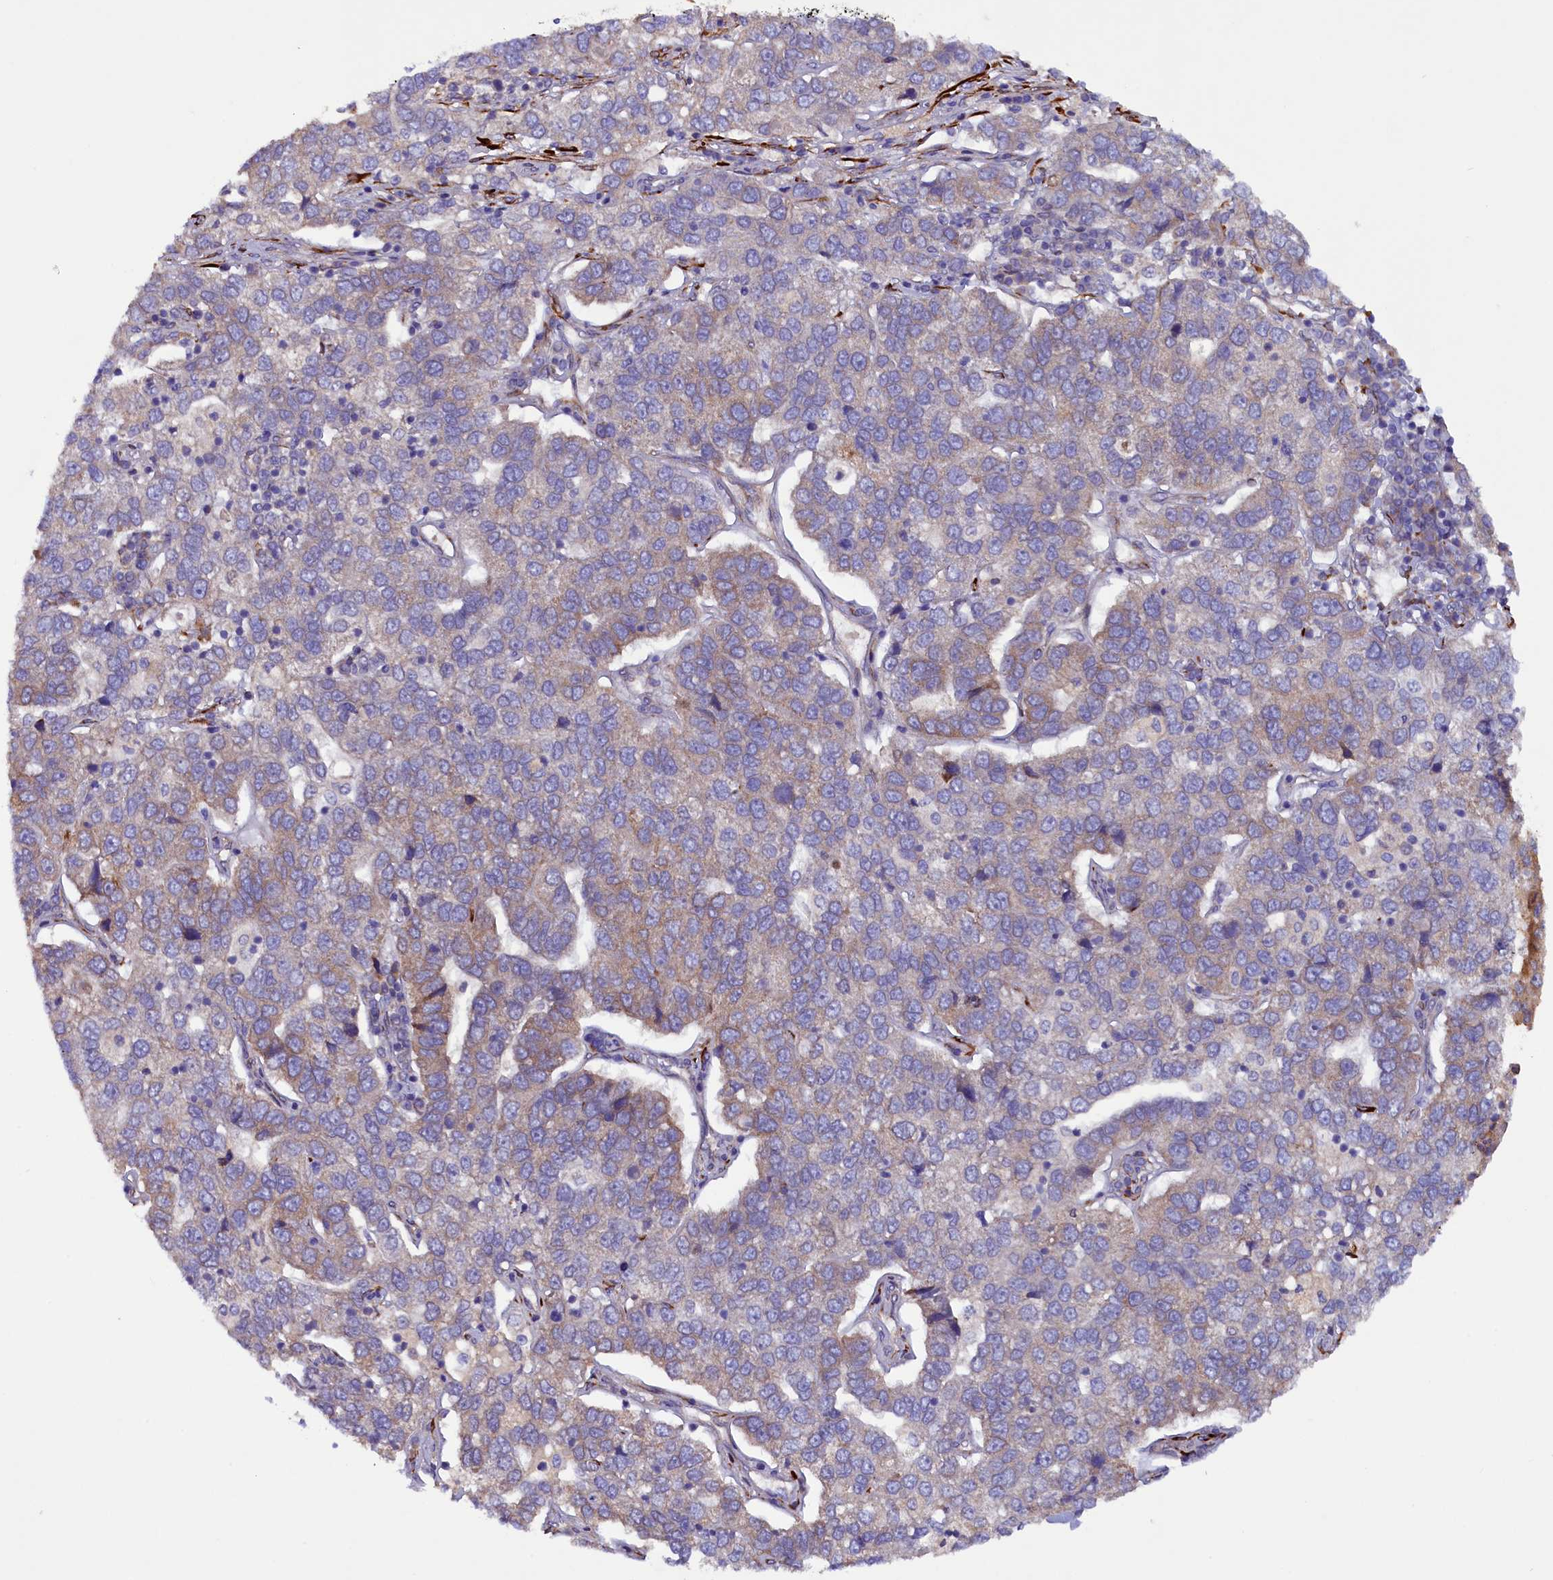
{"staining": {"intensity": "moderate", "quantity": "<25%", "location": "cytoplasmic/membranous"}, "tissue": "pancreatic cancer", "cell_type": "Tumor cells", "image_type": "cancer", "snomed": [{"axis": "morphology", "description": "Adenocarcinoma, NOS"}, {"axis": "topography", "description": "Pancreas"}], "caption": "Pancreatic adenocarcinoma tissue demonstrates moderate cytoplasmic/membranous staining in approximately <25% of tumor cells, visualized by immunohistochemistry.", "gene": "ARRDC4", "patient": {"sex": "female", "age": 61}}